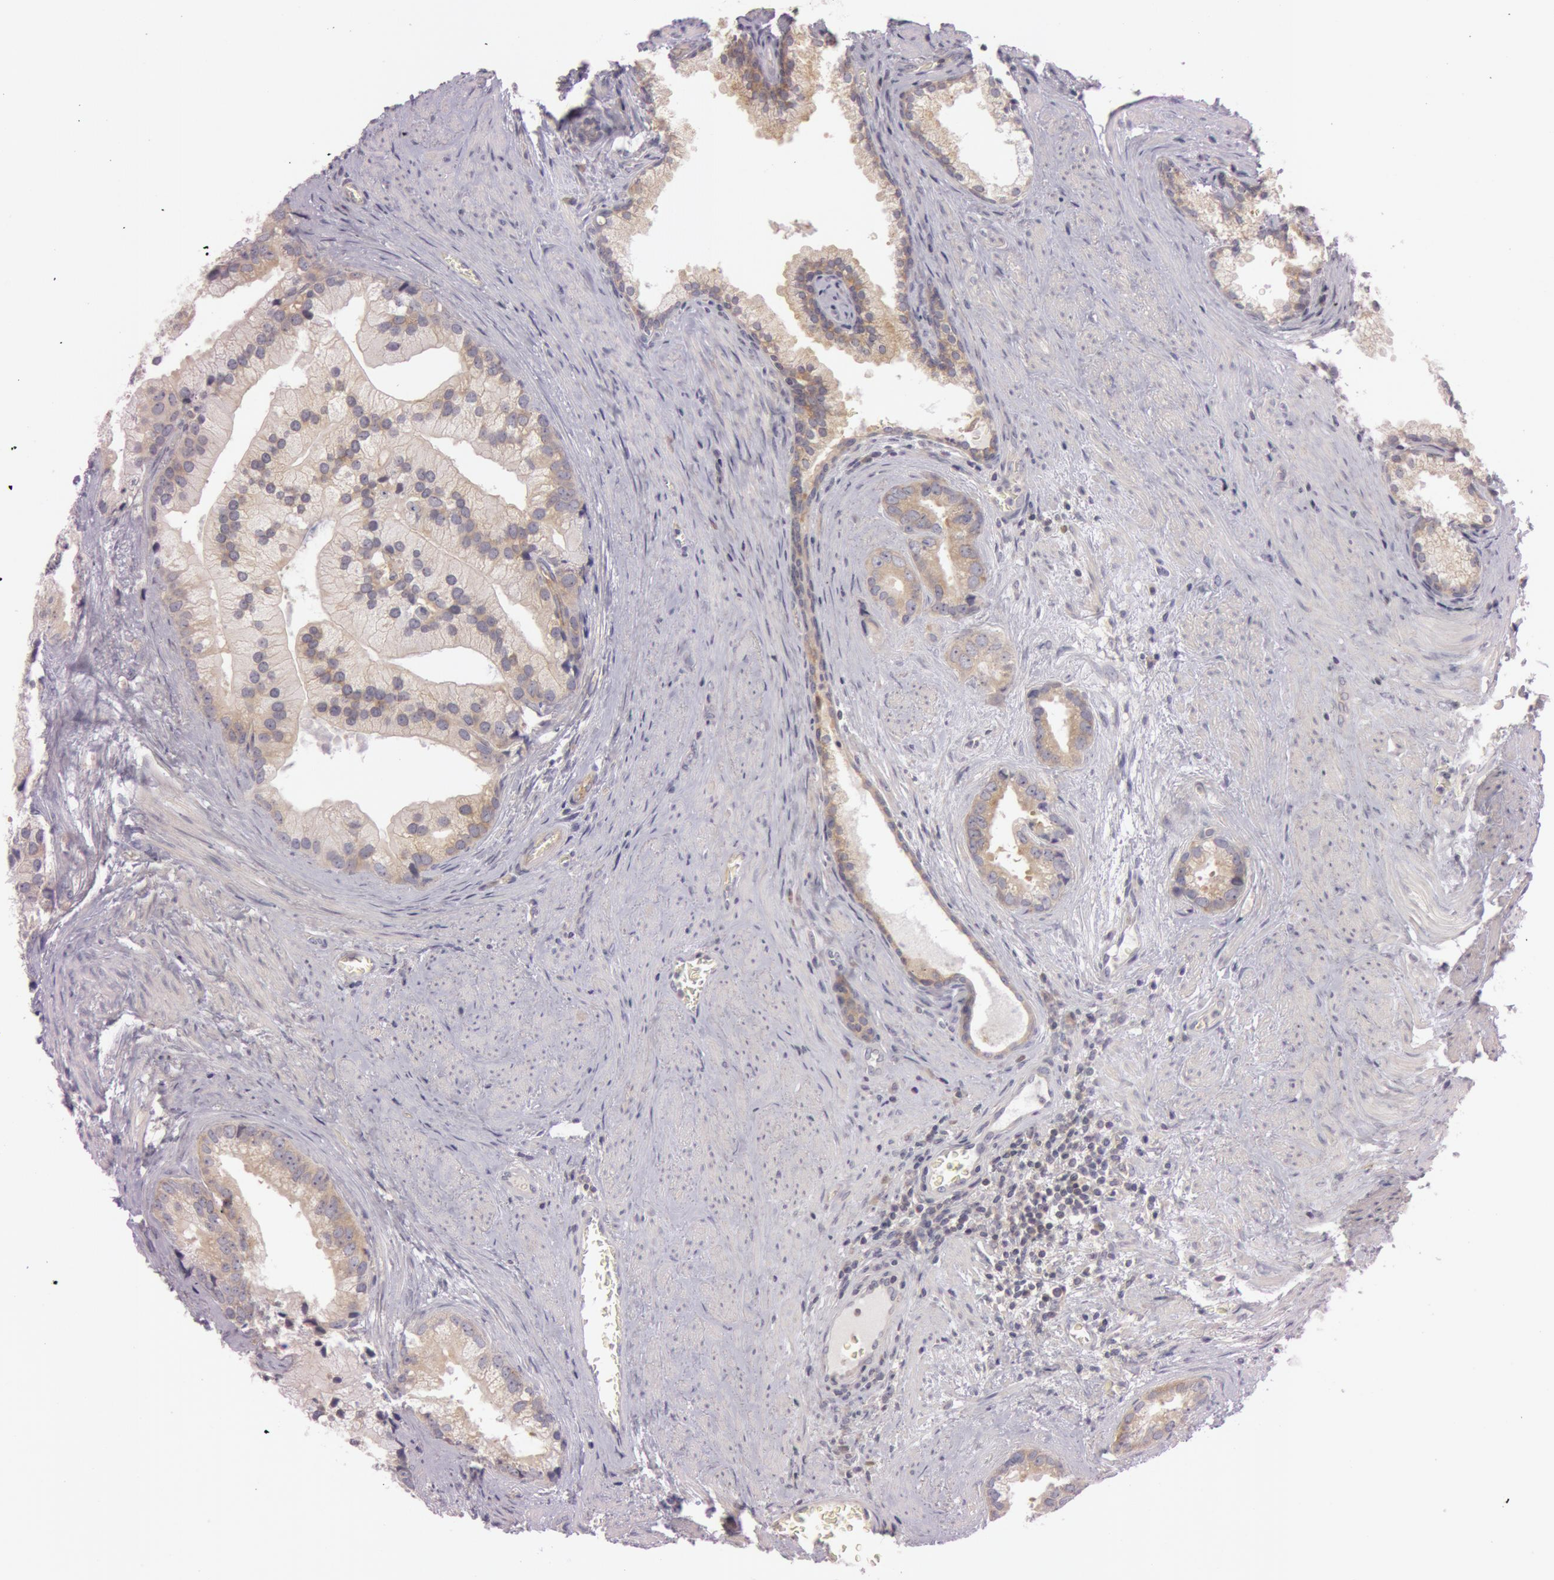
{"staining": {"intensity": "weak", "quantity": ">75%", "location": "cytoplasmic/membranous"}, "tissue": "prostate cancer", "cell_type": "Tumor cells", "image_type": "cancer", "snomed": [{"axis": "morphology", "description": "Adenocarcinoma, Low grade"}, {"axis": "topography", "description": "Prostate"}], "caption": "The immunohistochemical stain highlights weak cytoplasmic/membranous expression in tumor cells of prostate adenocarcinoma (low-grade) tissue.", "gene": "RALGAPA1", "patient": {"sex": "male", "age": 71}}